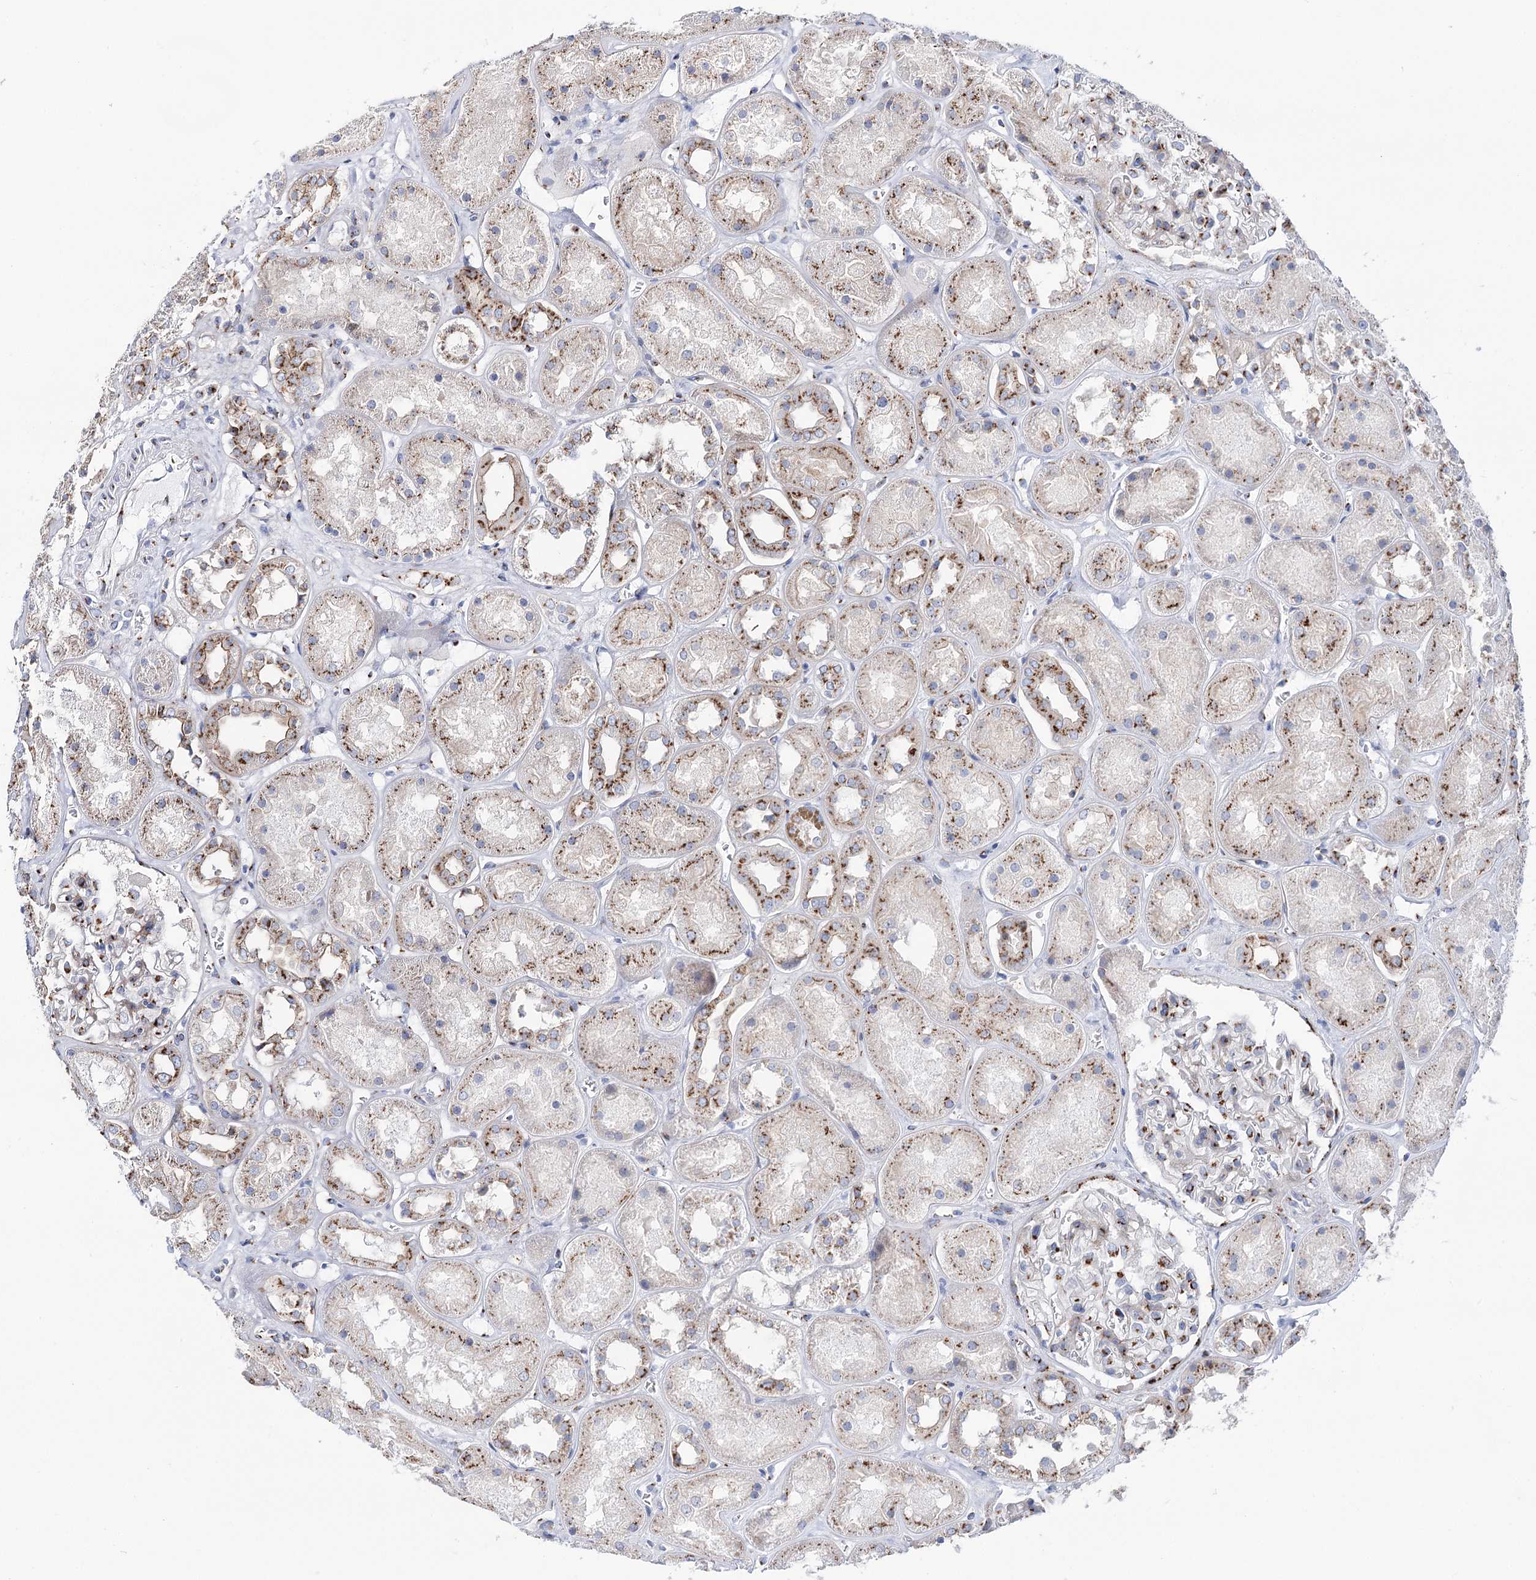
{"staining": {"intensity": "moderate", "quantity": "25%-75%", "location": "cytoplasmic/membranous"}, "tissue": "kidney", "cell_type": "Cells in glomeruli", "image_type": "normal", "snomed": [{"axis": "morphology", "description": "Normal tissue, NOS"}, {"axis": "topography", "description": "Kidney"}], "caption": "DAB (3,3'-diaminobenzidine) immunohistochemical staining of benign kidney displays moderate cytoplasmic/membranous protein staining in approximately 25%-75% of cells in glomeruli. (Brightfield microscopy of DAB IHC at high magnification).", "gene": "TMEM165", "patient": {"sex": "male", "age": 70}}